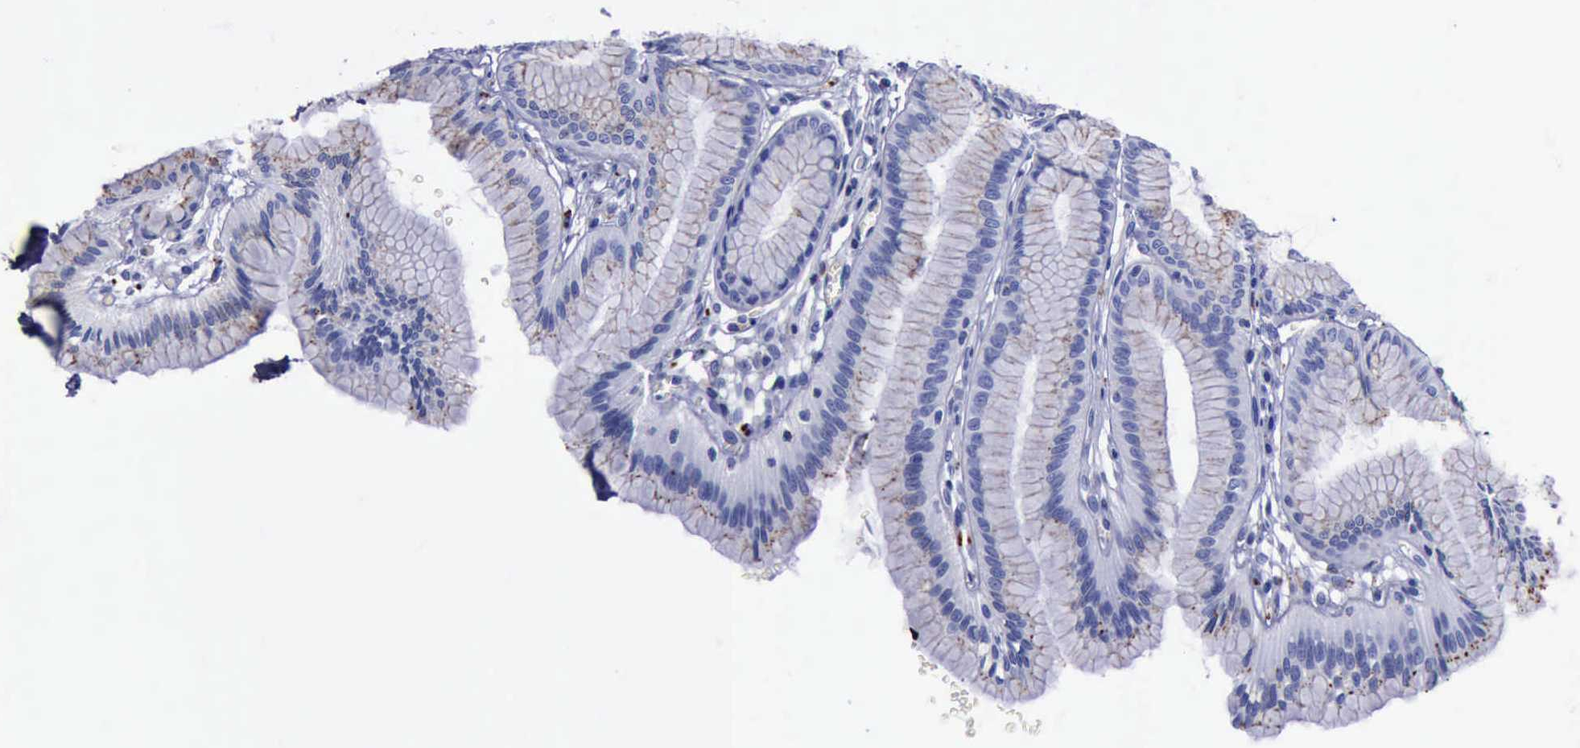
{"staining": {"intensity": "moderate", "quantity": "25%-75%", "location": "cytoplasmic/membranous"}, "tissue": "stomach", "cell_type": "Glandular cells", "image_type": "normal", "snomed": [{"axis": "morphology", "description": "Normal tissue, NOS"}, {"axis": "topography", "description": "Stomach"}], "caption": "Immunohistochemistry (DAB (3,3'-diaminobenzidine)) staining of benign stomach demonstrates moderate cytoplasmic/membranous protein expression in about 25%-75% of glandular cells. (Stains: DAB (3,3'-diaminobenzidine) in brown, nuclei in blue, Microscopy: brightfield microscopy at high magnification).", "gene": "CTSD", "patient": {"sex": "male", "age": 42}}